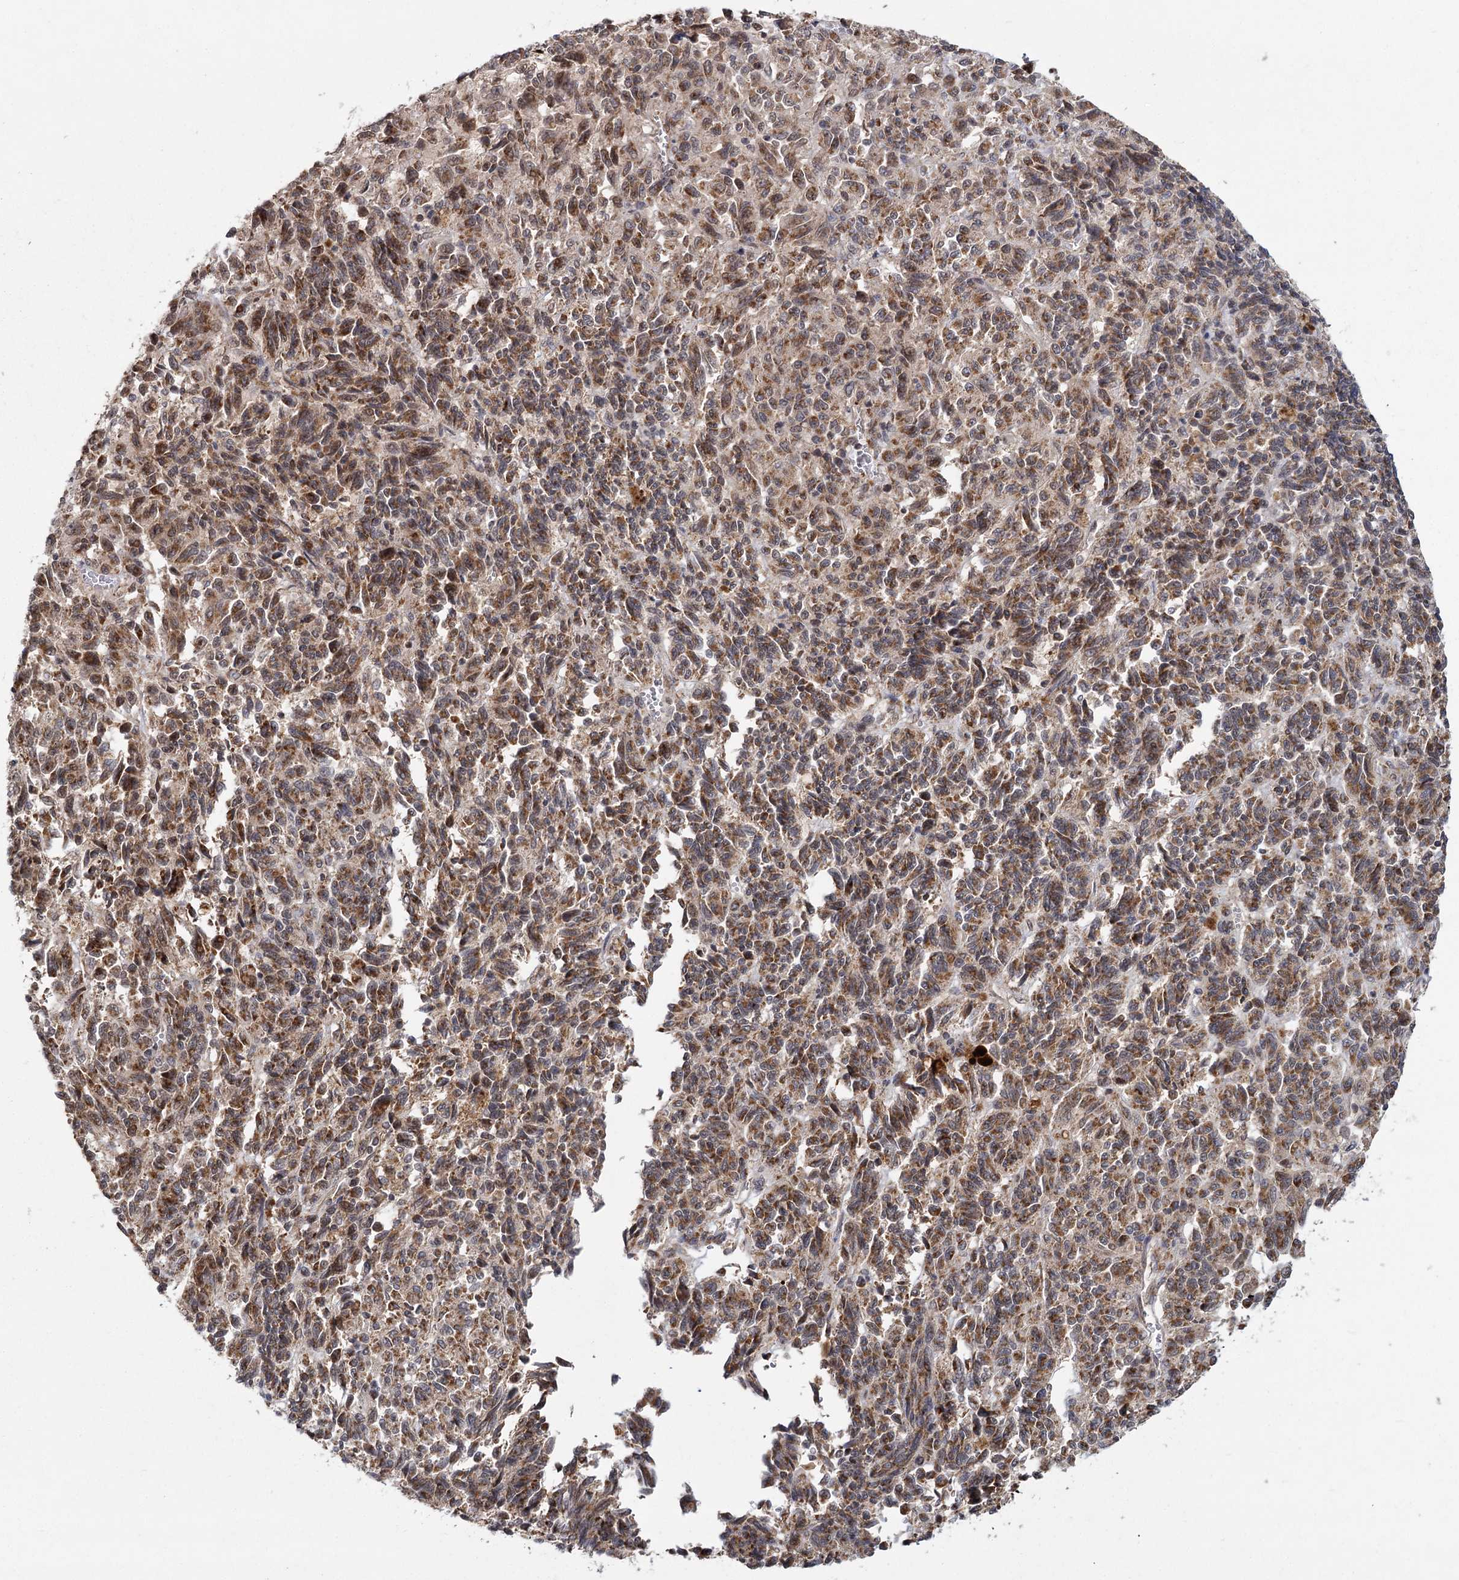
{"staining": {"intensity": "moderate", "quantity": ">75%", "location": "cytoplasmic/membranous,nuclear"}, "tissue": "melanoma", "cell_type": "Tumor cells", "image_type": "cancer", "snomed": [{"axis": "morphology", "description": "Malignant melanoma, Metastatic site"}, {"axis": "topography", "description": "Lung"}], "caption": "The photomicrograph reveals a brown stain indicating the presence of a protein in the cytoplasmic/membranous and nuclear of tumor cells in melanoma.", "gene": "ZCCHC24", "patient": {"sex": "male", "age": 64}}